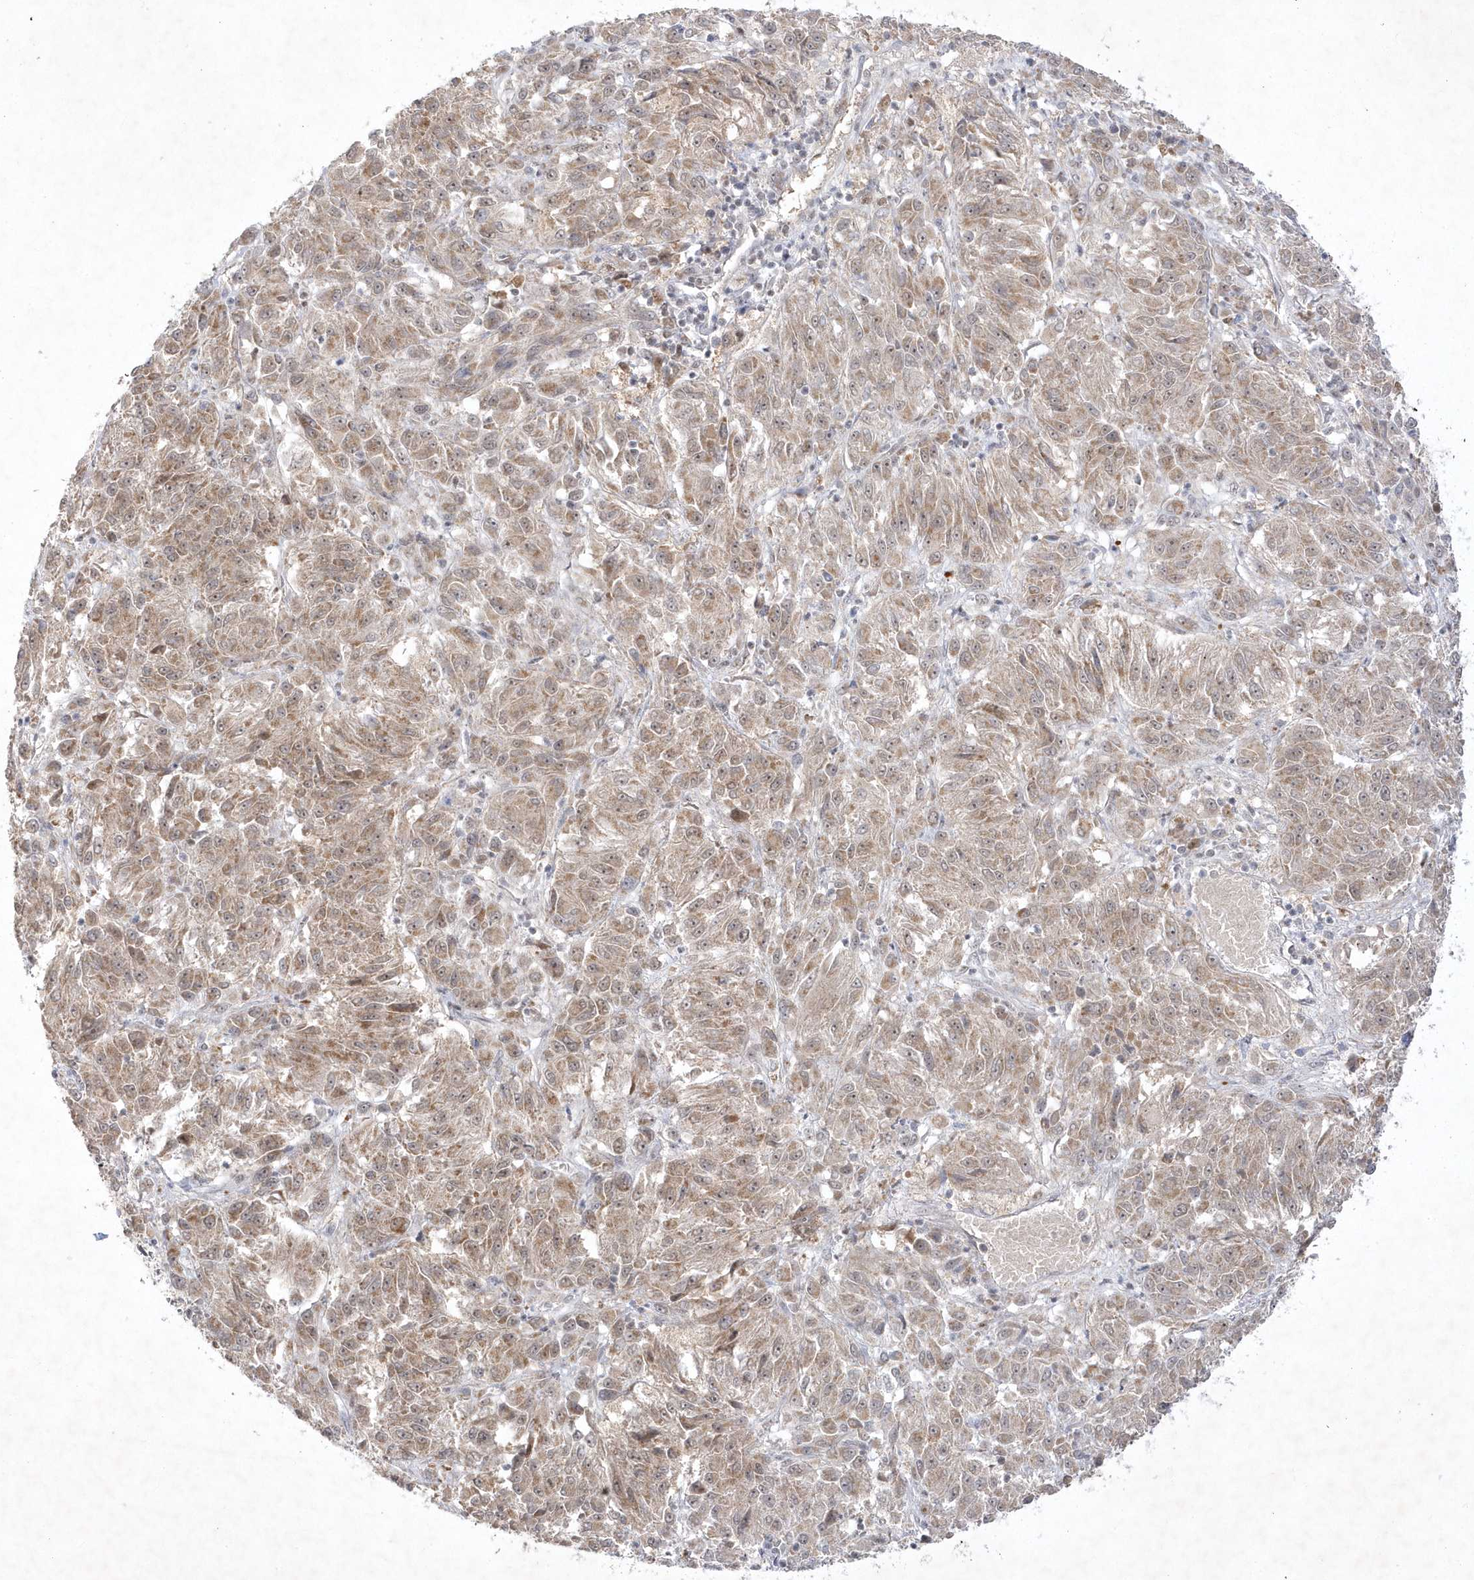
{"staining": {"intensity": "weak", "quantity": ">75%", "location": "cytoplasmic/membranous"}, "tissue": "melanoma", "cell_type": "Tumor cells", "image_type": "cancer", "snomed": [{"axis": "morphology", "description": "Malignant melanoma, Metastatic site"}, {"axis": "topography", "description": "Lung"}], "caption": "Brown immunohistochemical staining in human melanoma demonstrates weak cytoplasmic/membranous staining in approximately >75% of tumor cells.", "gene": "CPSF3", "patient": {"sex": "male", "age": 64}}